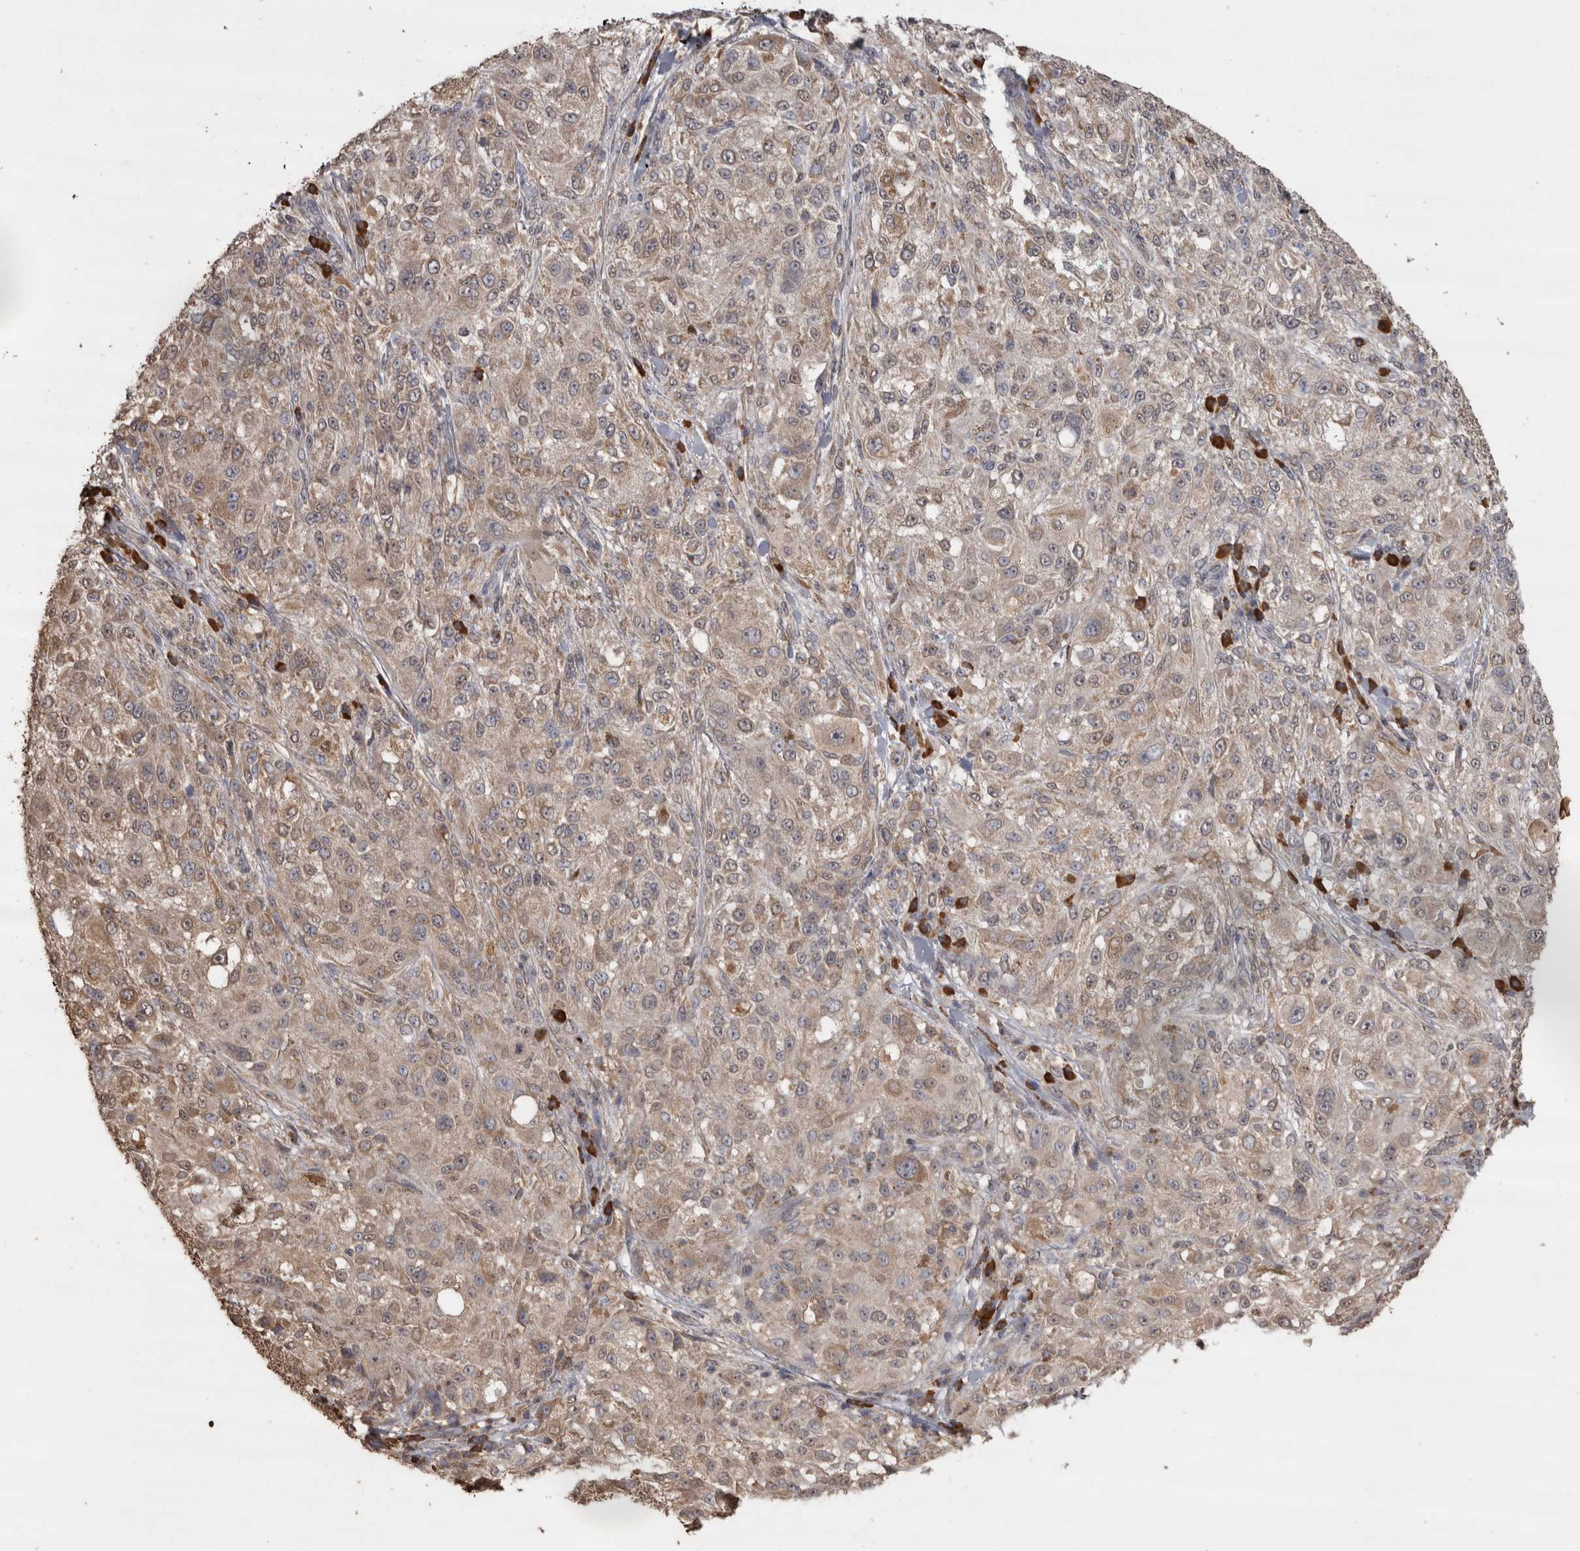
{"staining": {"intensity": "weak", "quantity": ">75%", "location": "cytoplasmic/membranous"}, "tissue": "melanoma", "cell_type": "Tumor cells", "image_type": "cancer", "snomed": [{"axis": "morphology", "description": "Necrosis, NOS"}, {"axis": "morphology", "description": "Malignant melanoma, NOS"}, {"axis": "topography", "description": "Skin"}], "caption": "Tumor cells reveal weak cytoplasmic/membranous expression in approximately >75% of cells in melanoma. The staining was performed using DAB to visualize the protein expression in brown, while the nuclei were stained in blue with hematoxylin (Magnification: 20x).", "gene": "CRELD2", "patient": {"sex": "female", "age": 87}}